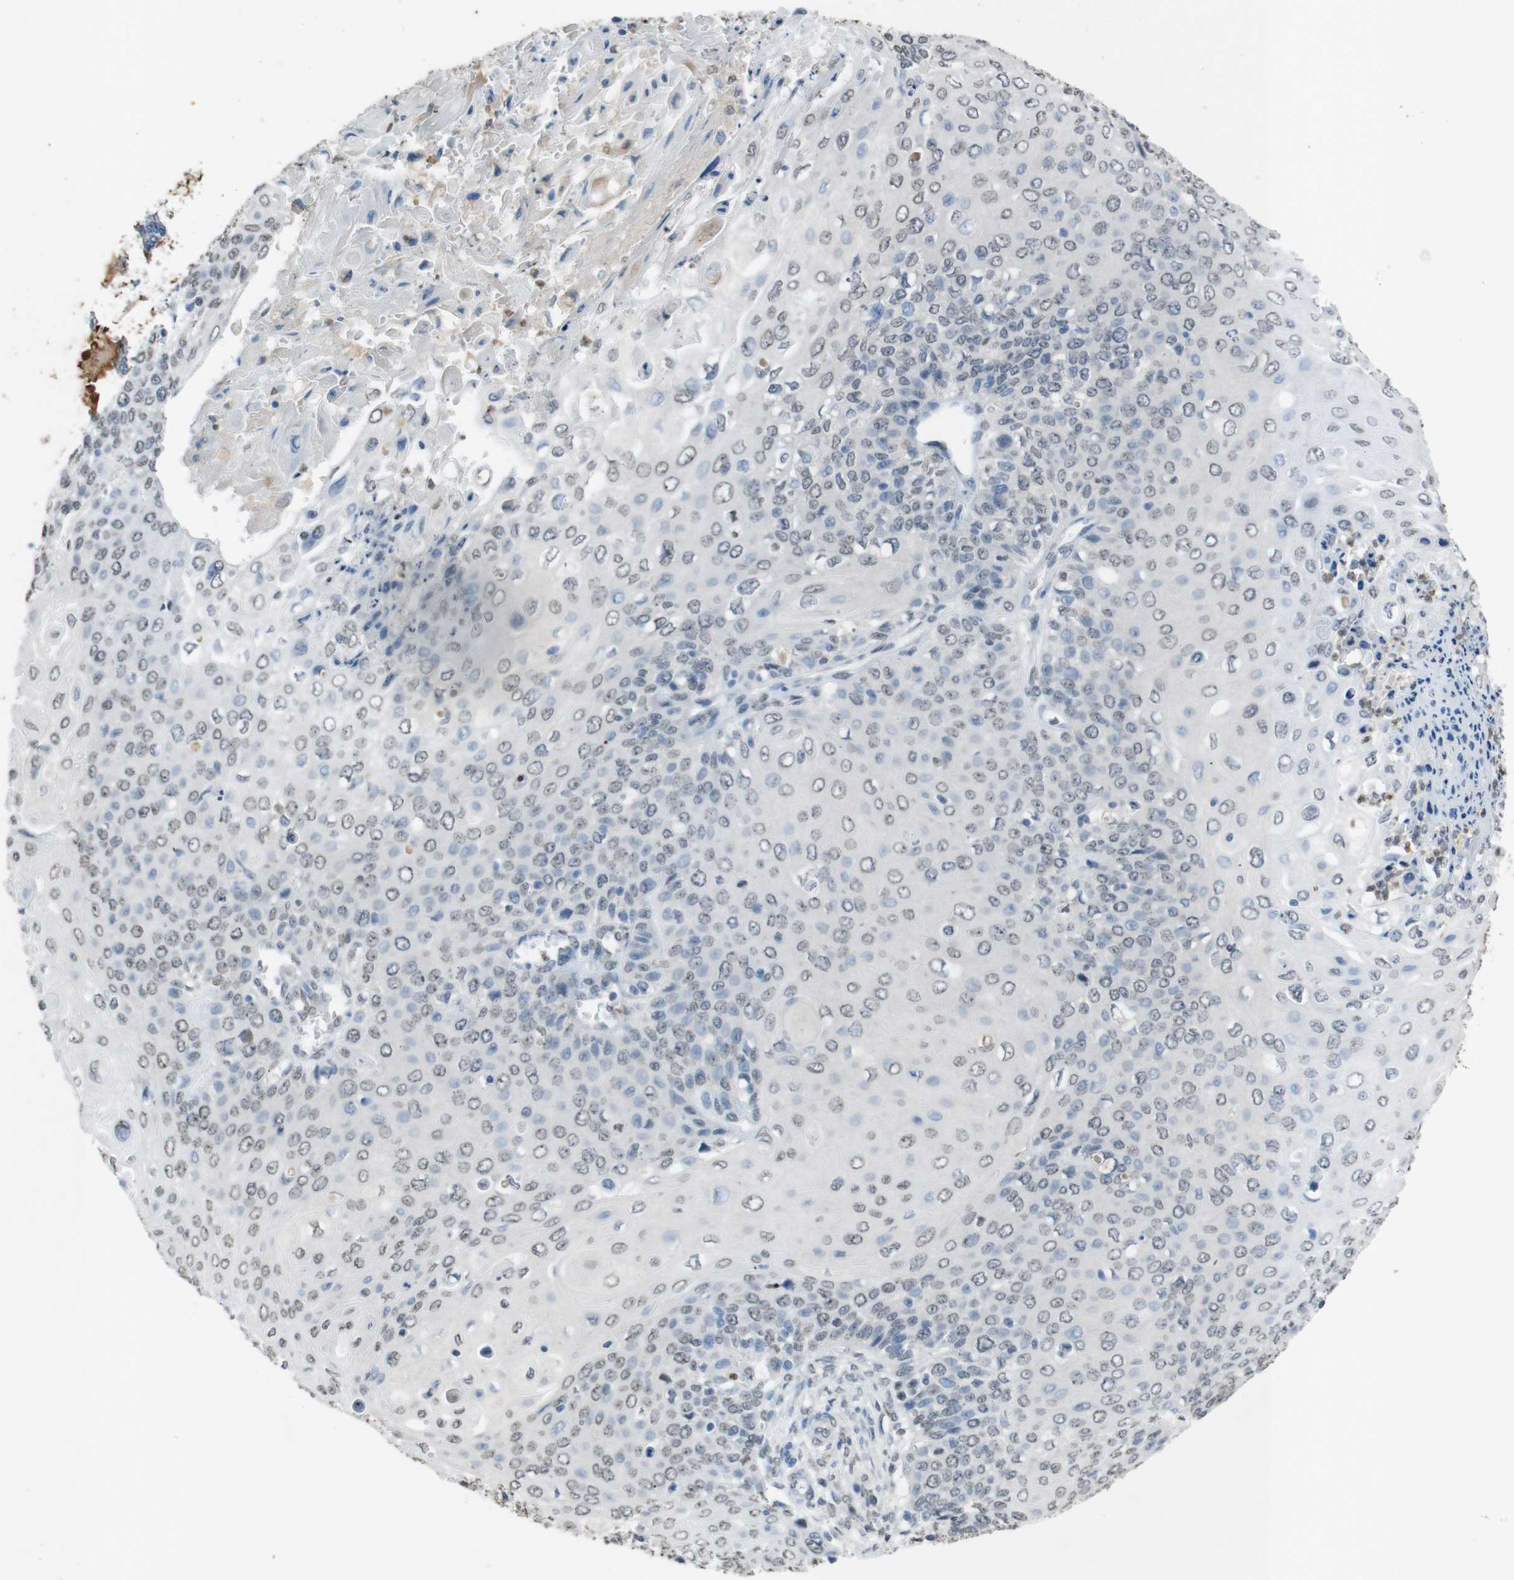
{"staining": {"intensity": "negative", "quantity": "none", "location": "none"}, "tissue": "cervical cancer", "cell_type": "Tumor cells", "image_type": "cancer", "snomed": [{"axis": "morphology", "description": "Squamous cell carcinoma, NOS"}, {"axis": "topography", "description": "Cervix"}], "caption": "This is an immunohistochemistry (IHC) micrograph of cervical cancer. There is no staining in tumor cells.", "gene": "STBD1", "patient": {"sex": "female", "age": 39}}